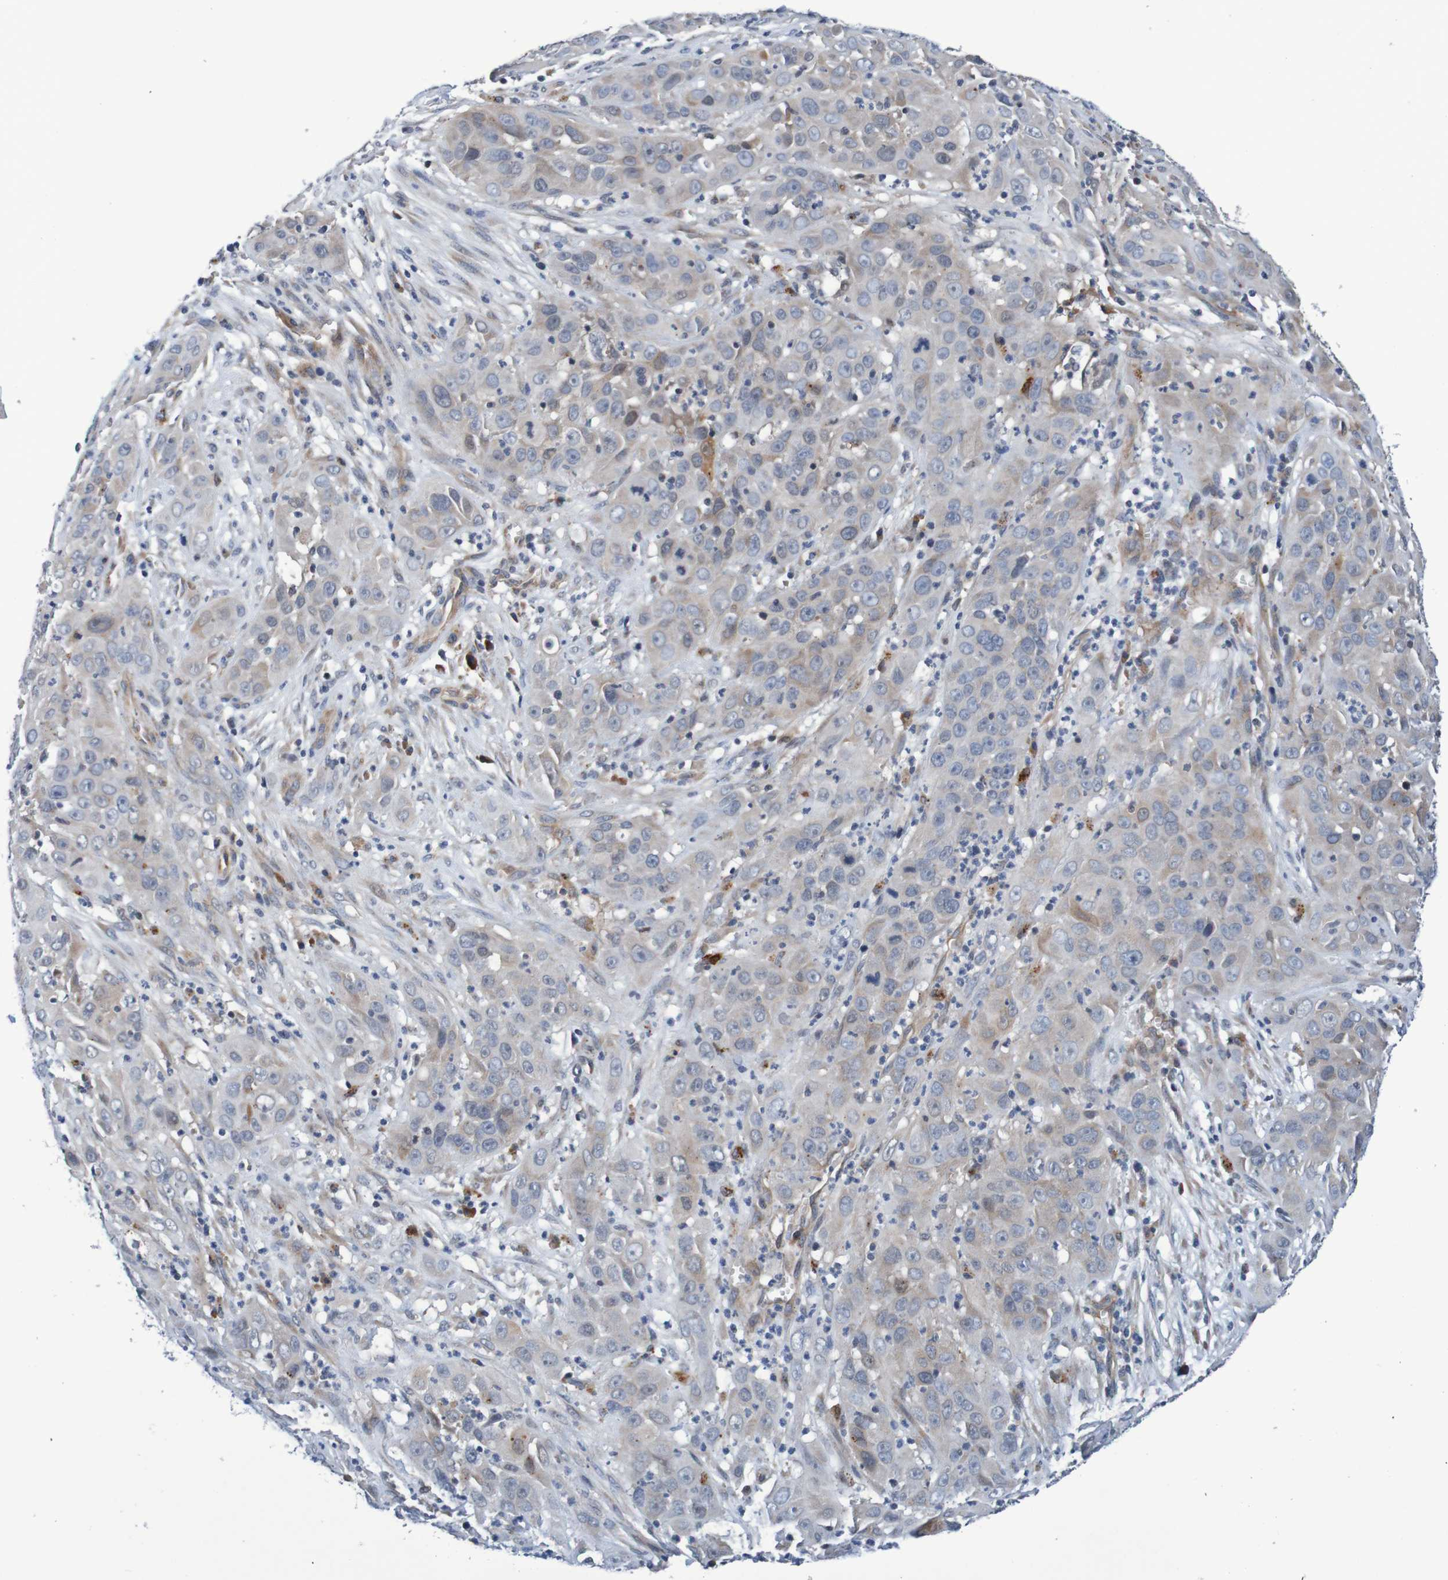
{"staining": {"intensity": "weak", "quantity": "<25%", "location": "cytoplasmic/membranous"}, "tissue": "cervical cancer", "cell_type": "Tumor cells", "image_type": "cancer", "snomed": [{"axis": "morphology", "description": "Squamous cell carcinoma, NOS"}, {"axis": "topography", "description": "Cervix"}], "caption": "DAB (3,3'-diaminobenzidine) immunohistochemical staining of human cervical cancer displays no significant staining in tumor cells. (Brightfield microscopy of DAB (3,3'-diaminobenzidine) immunohistochemistry (IHC) at high magnification).", "gene": "CPED1", "patient": {"sex": "female", "age": 32}}